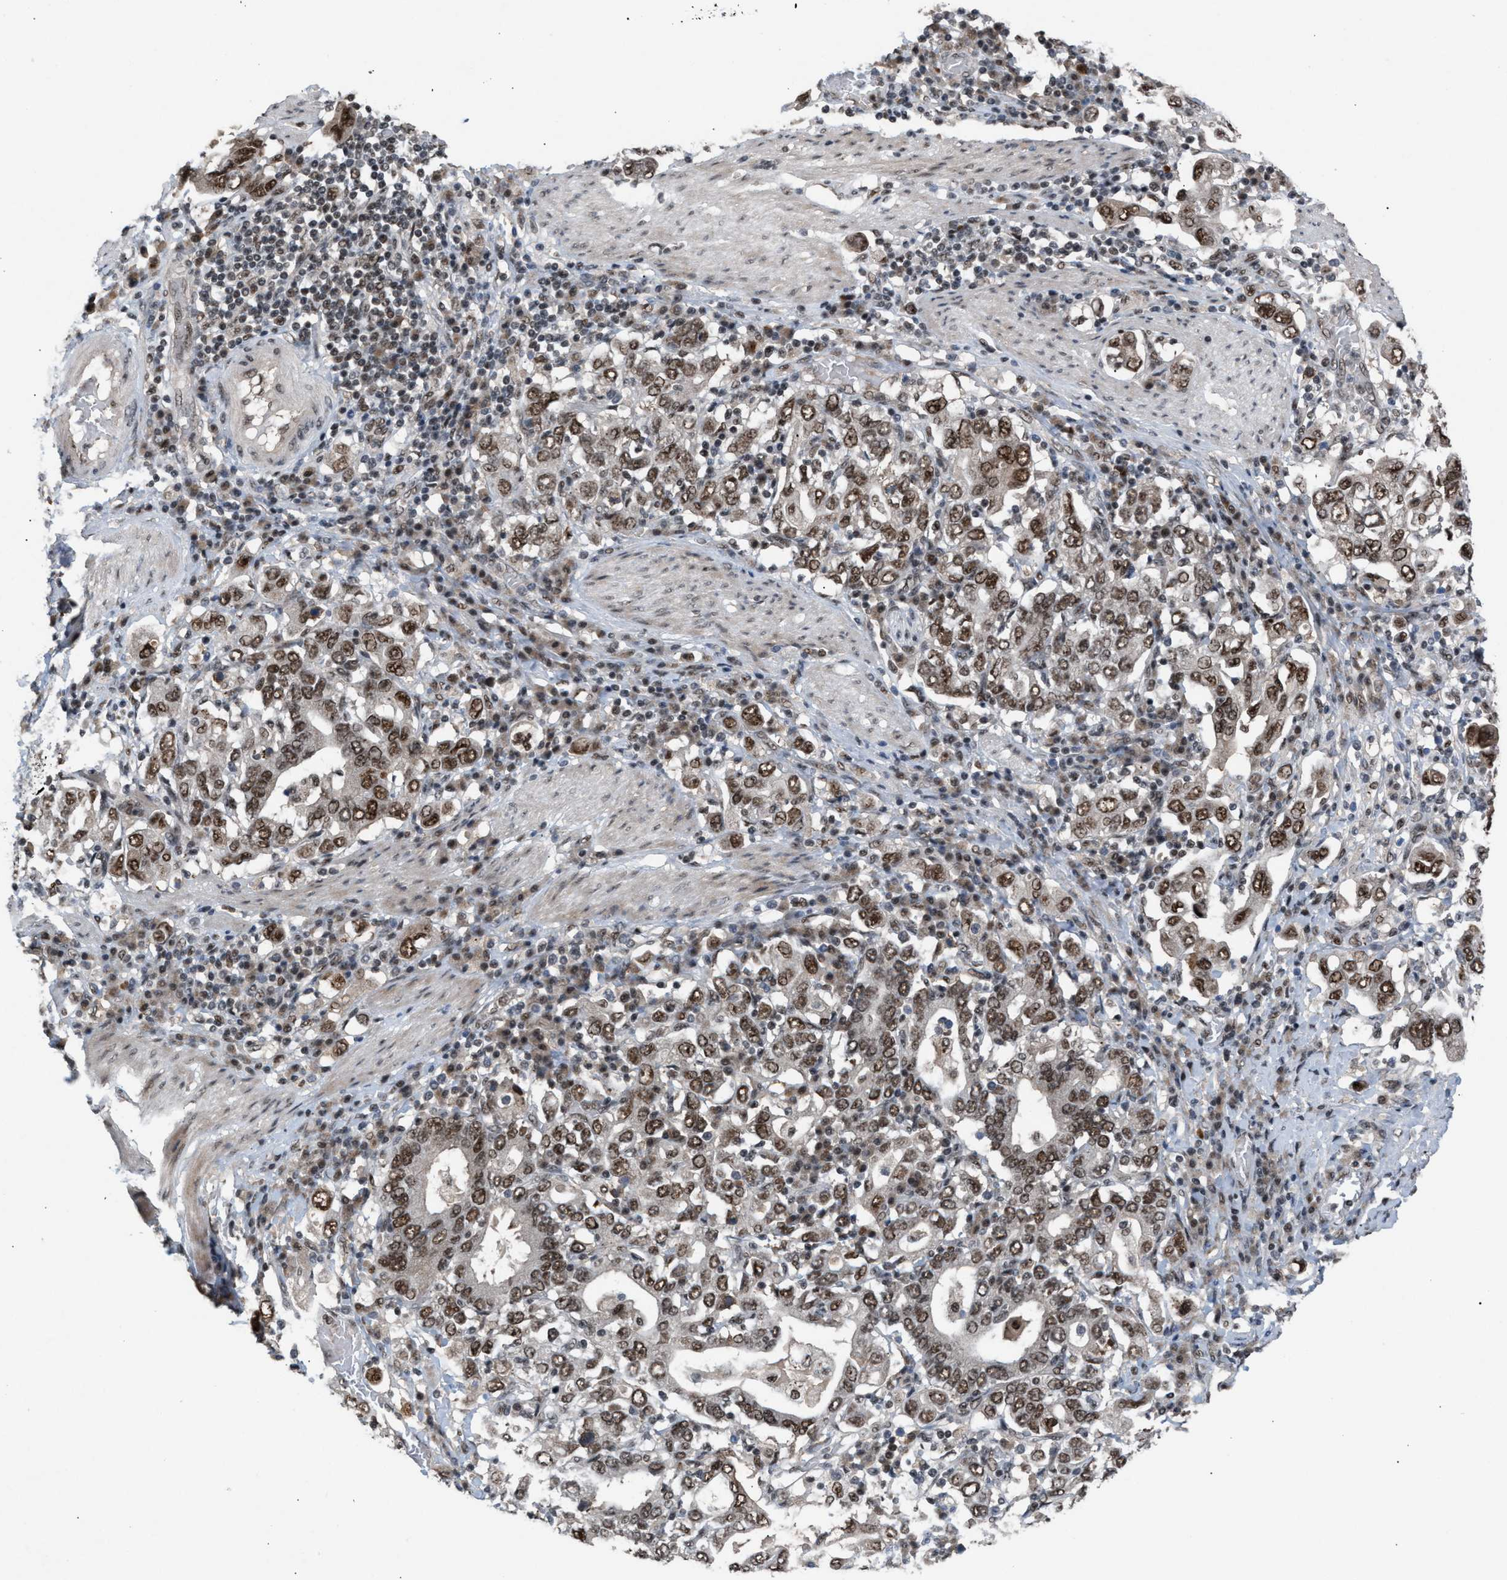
{"staining": {"intensity": "strong", "quantity": ">75%", "location": "nuclear"}, "tissue": "stomach cancer", "cell_type": "Tumor cells", "image_type": "cancer", "snomed": [{"axis": "morphology", "description": "Adenocarcinoma, NOS"}, {"axis": "topography", "description": "Stomach, upper"}], "caption": "Human stomach cancer stained with a protein marker reveals strong staining in tumor cells.", "gene": "PRPF4", "patient": {"sex": "male", "age": 62}}